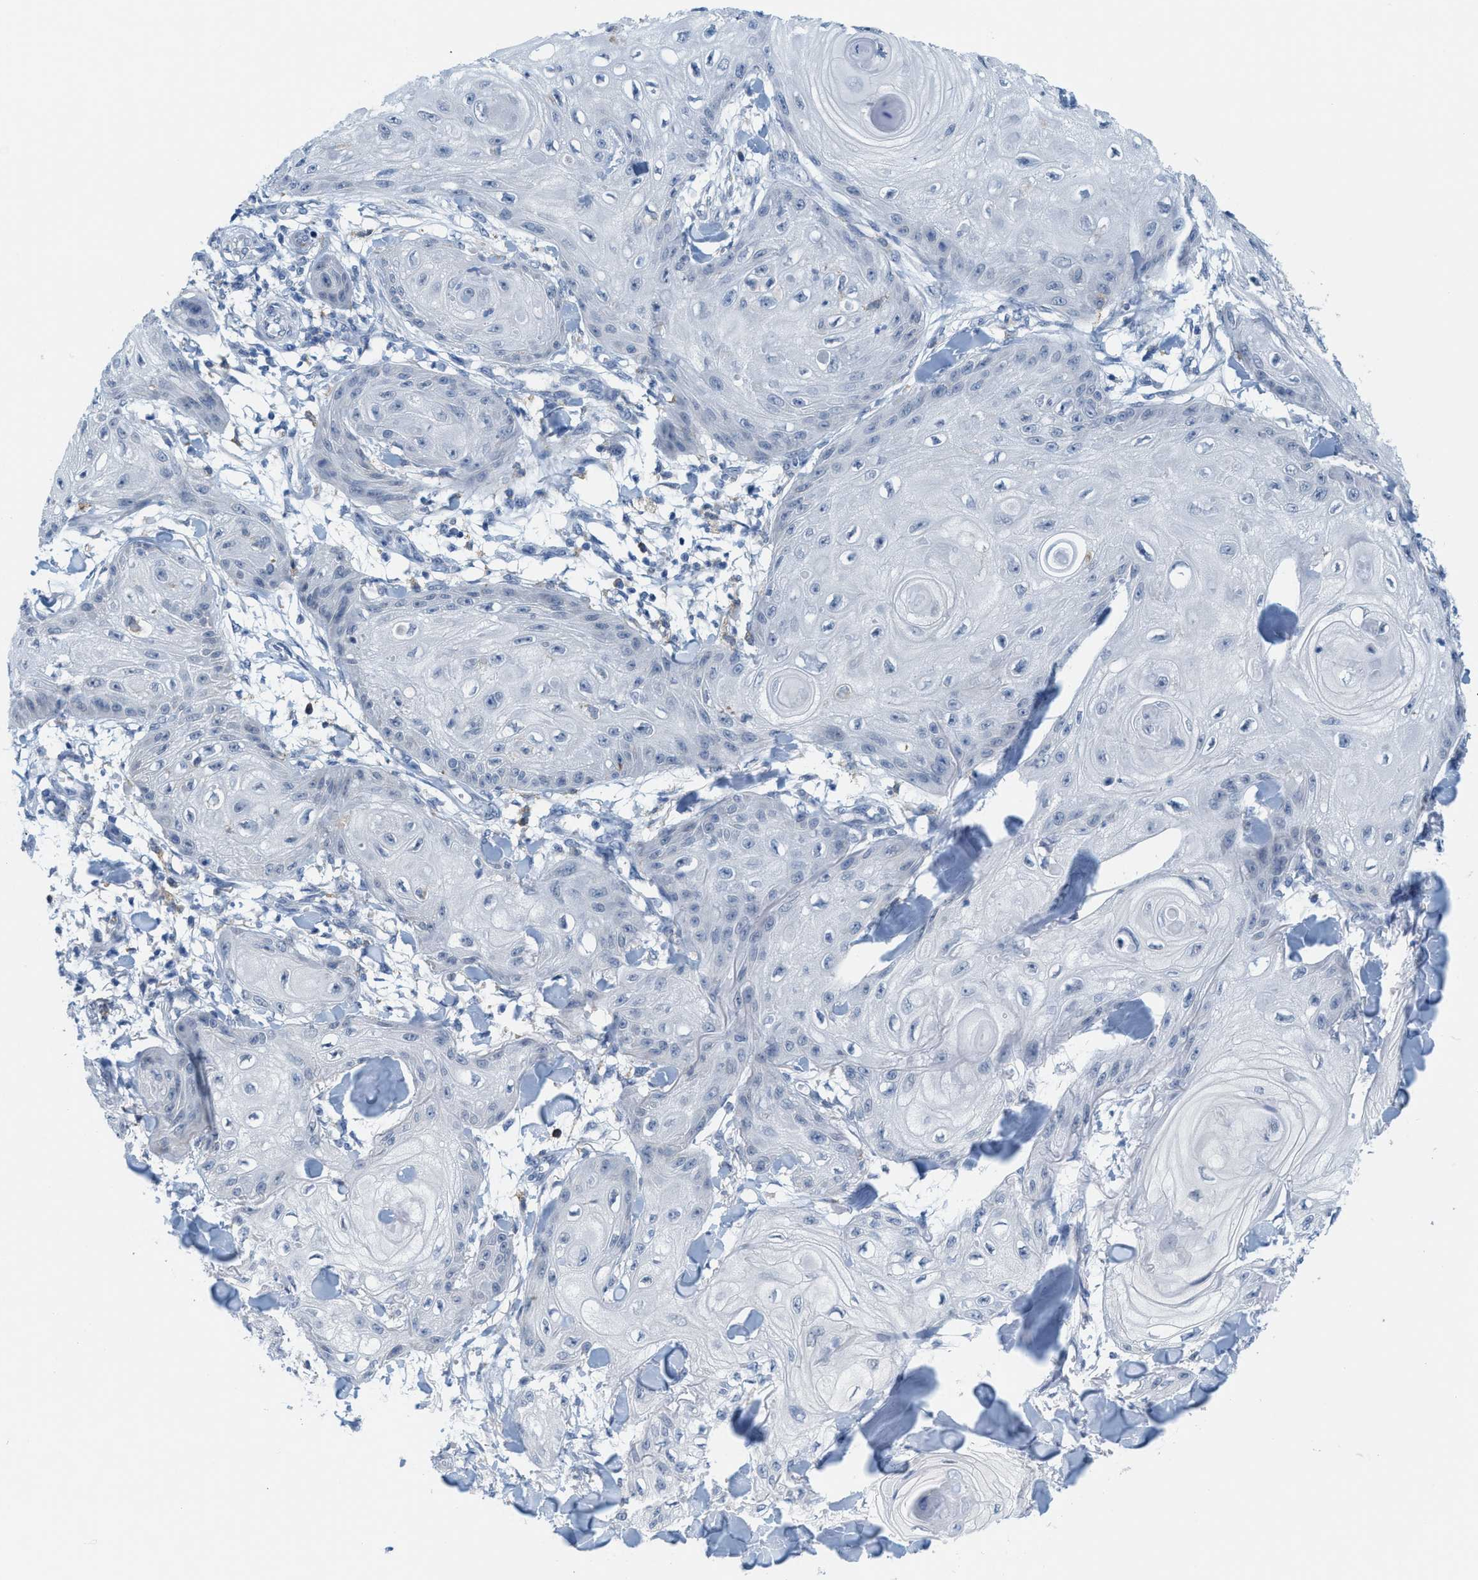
{"staining": {"intensity": "negative", "quantity": "none", "location": "none"}, "tissue": "skin cancer", "cell_type": "Tumor cells", "image_type": "cancer", "snomed": [{"axis": "morphology", "description": "Squamous cell carcinoma, NOS"}, {"axis": "topography", "description": "Skin"}], "caption": "Tumor cells are negative for protein expression in human skin cancer.", "gene": "KIFC3", "patient": {"sex": "male", "age": 74}}